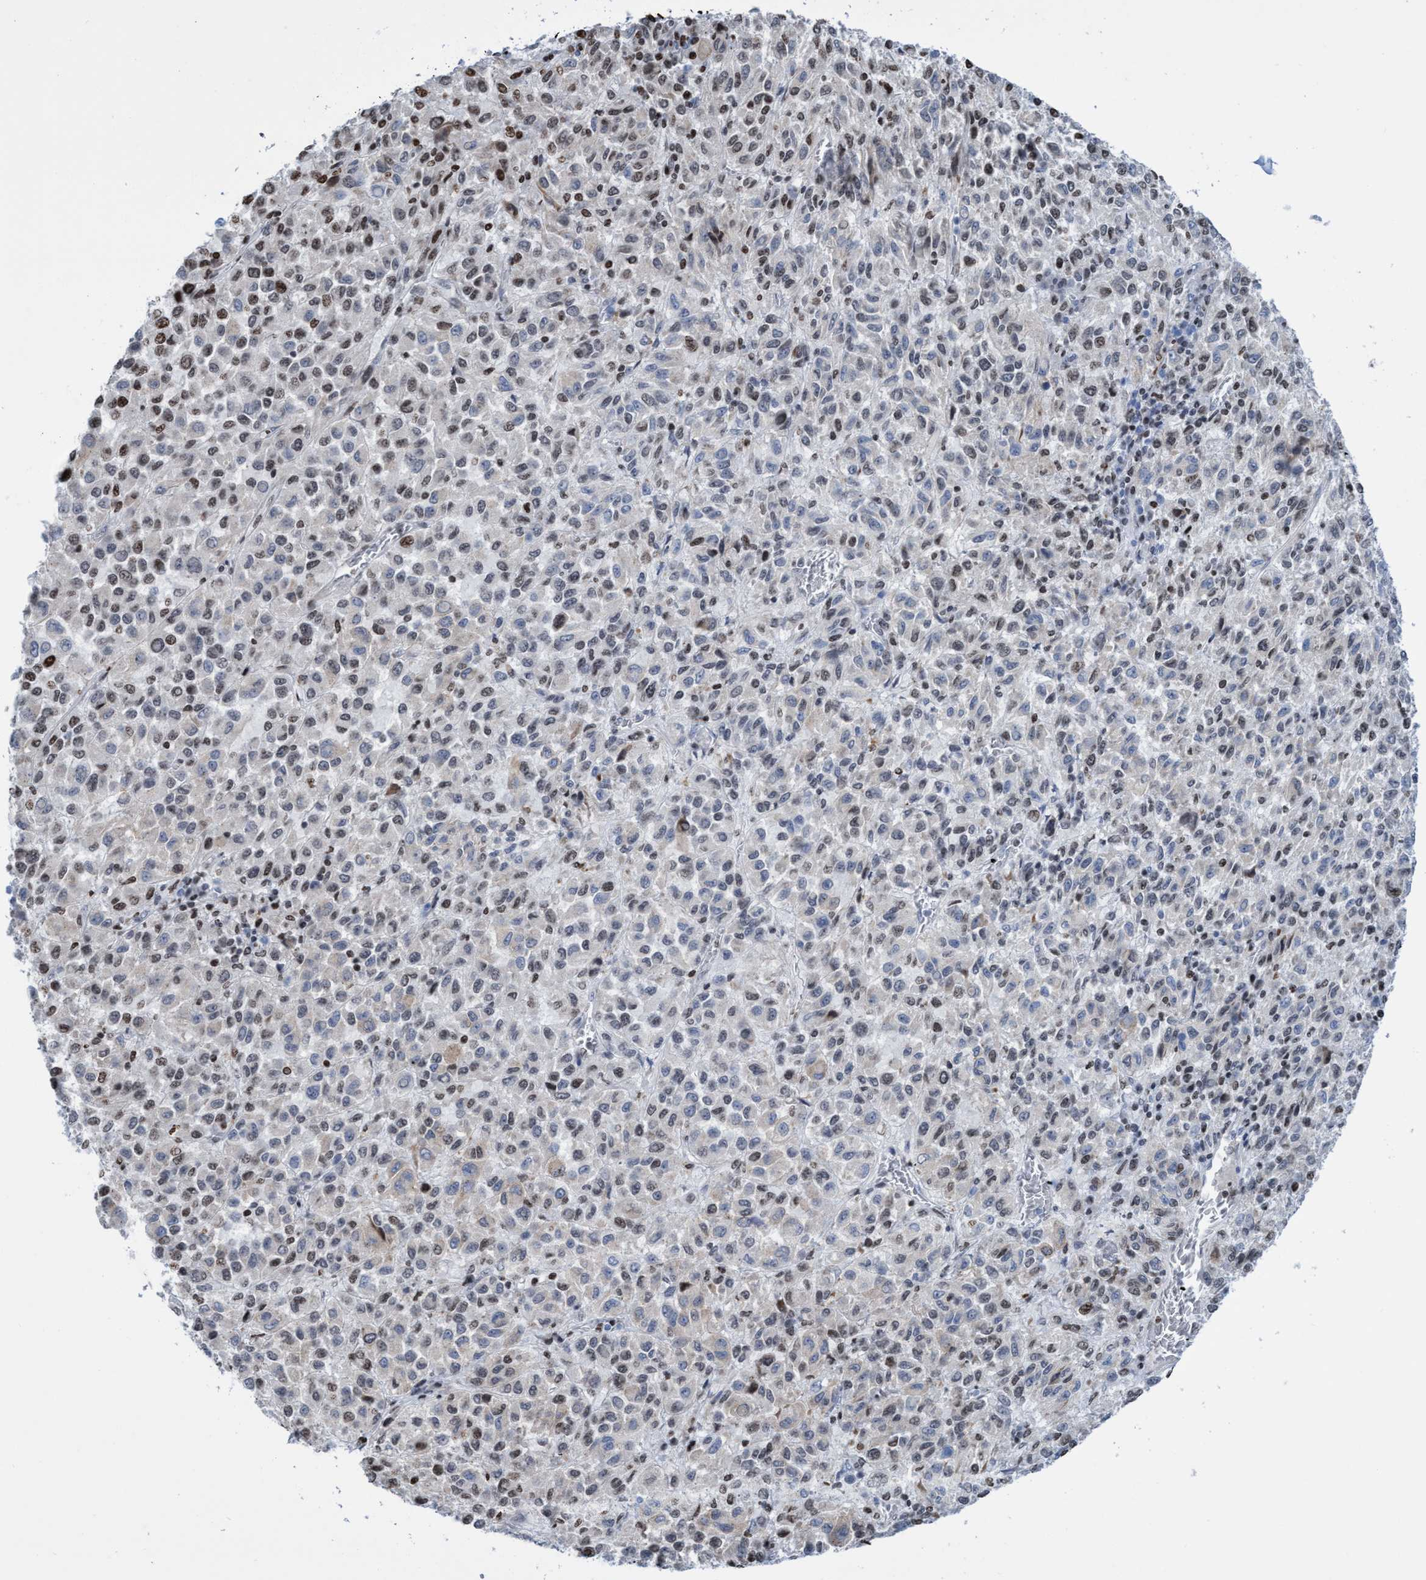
{"staining": {"intensity": "weak", "quantity": "25%-75%", "location": "nuclear"}, "tissue": "skin cancer", "cell_type": "Tumor cells", "image_type": "cancer", "snomed": [{"axis": "morphology", "description": "Squamous cell carcinoma, NOS"}, {"axis": "topography", "description": "Skin"}], "caption": "Immunohistochemical staining of skin cancer (squamous cell carcinoma) shows low levels of weak nuclear positivity in about 25%-75% of tumor cells. Immunohistochemistry stains the protein in brown and the nuclei are stained blue.", "gene": "CBX2", "patient": {"sex": "female", "age": 73}}